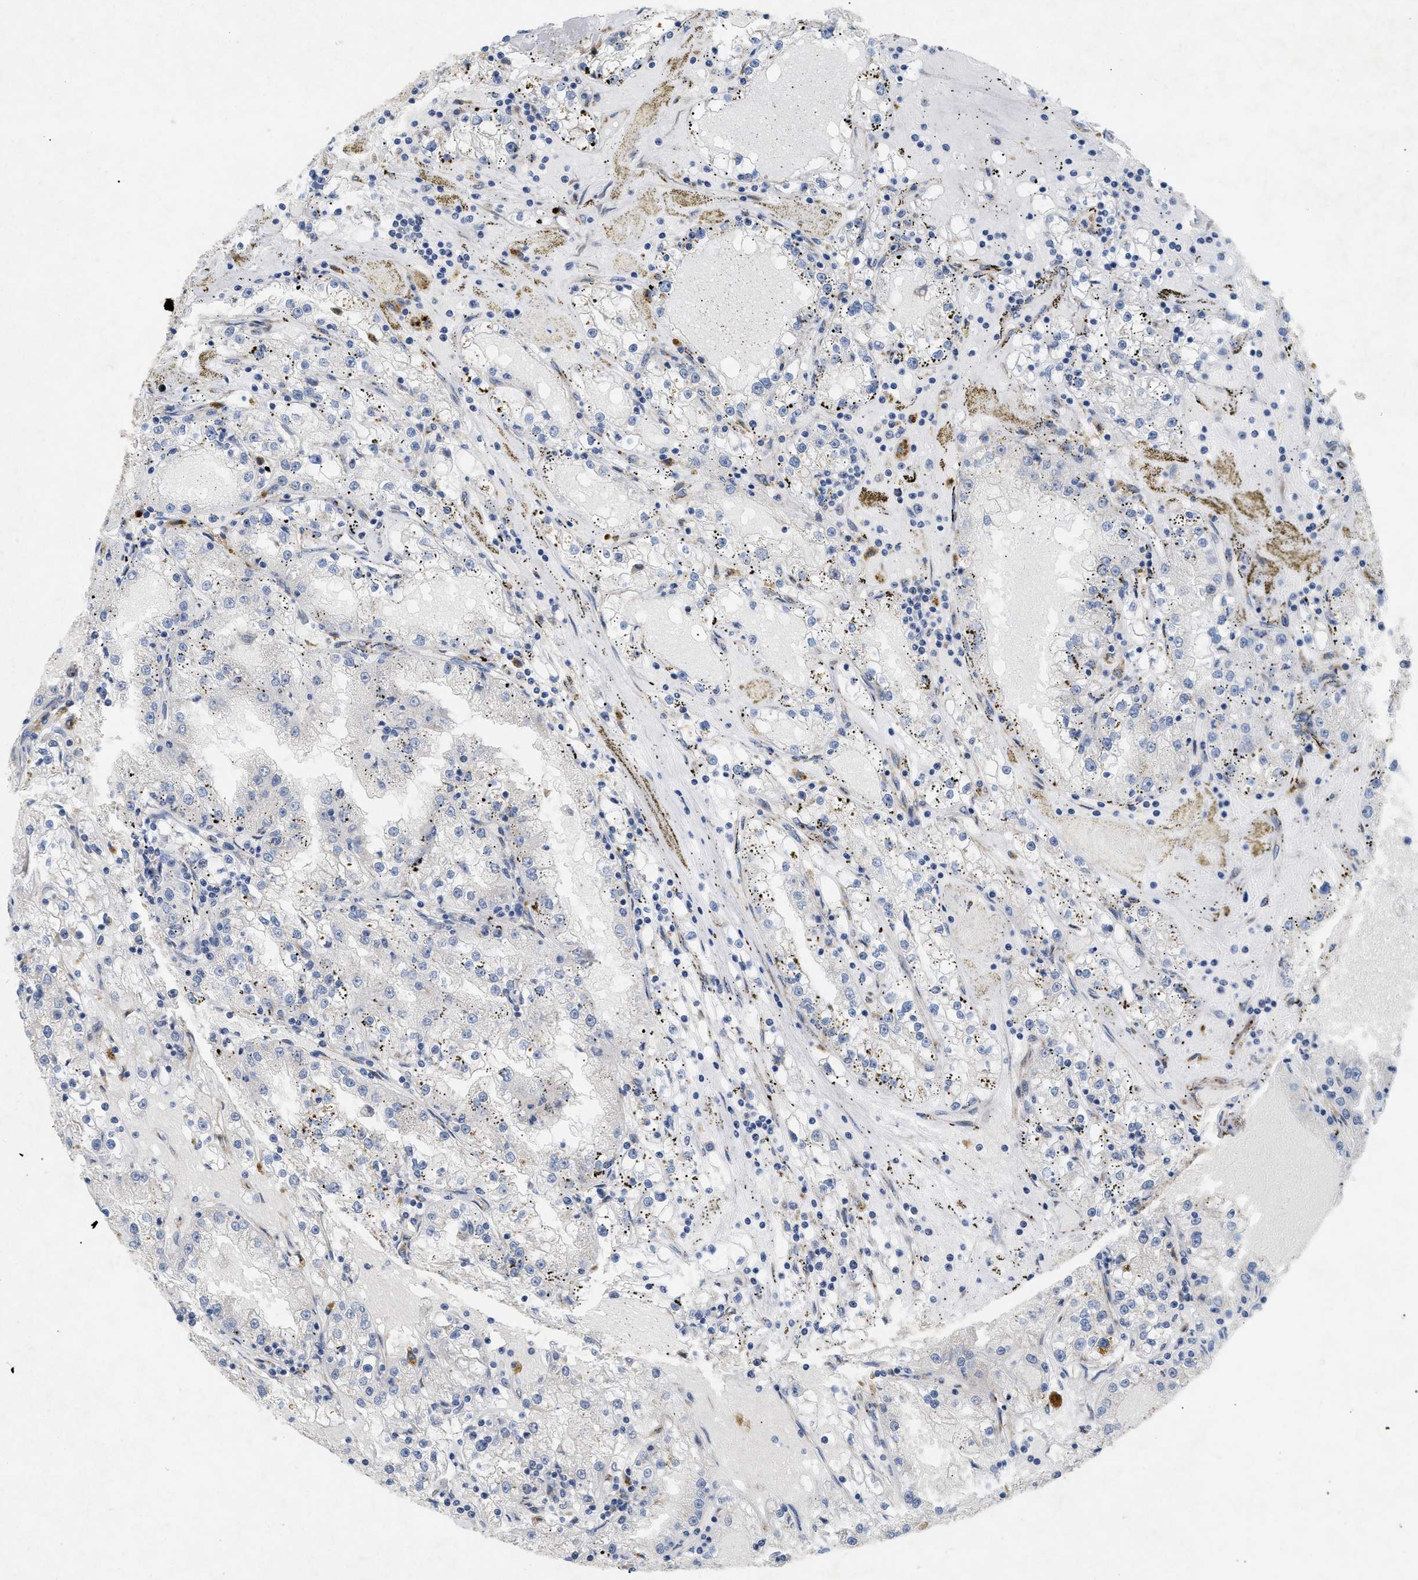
{"staining": {"intensity": "negative", "quantity": "none", "location": "none"}, "tissue": "renal cancer", "cell_type": "Tumor cells", "image_type": "cancer", "snomed": [{"axis": "morphology", "description": "Adenocarcinoma, NOS"}, {"axis": "topography", "description": "Kidney"}], "caption": "Human renal adenocarcinoma stained for a protein using IHC shows no positivity in tumor cells.", "gene": "DCTN4", "patient": {"sex": "male", "age": 56}}